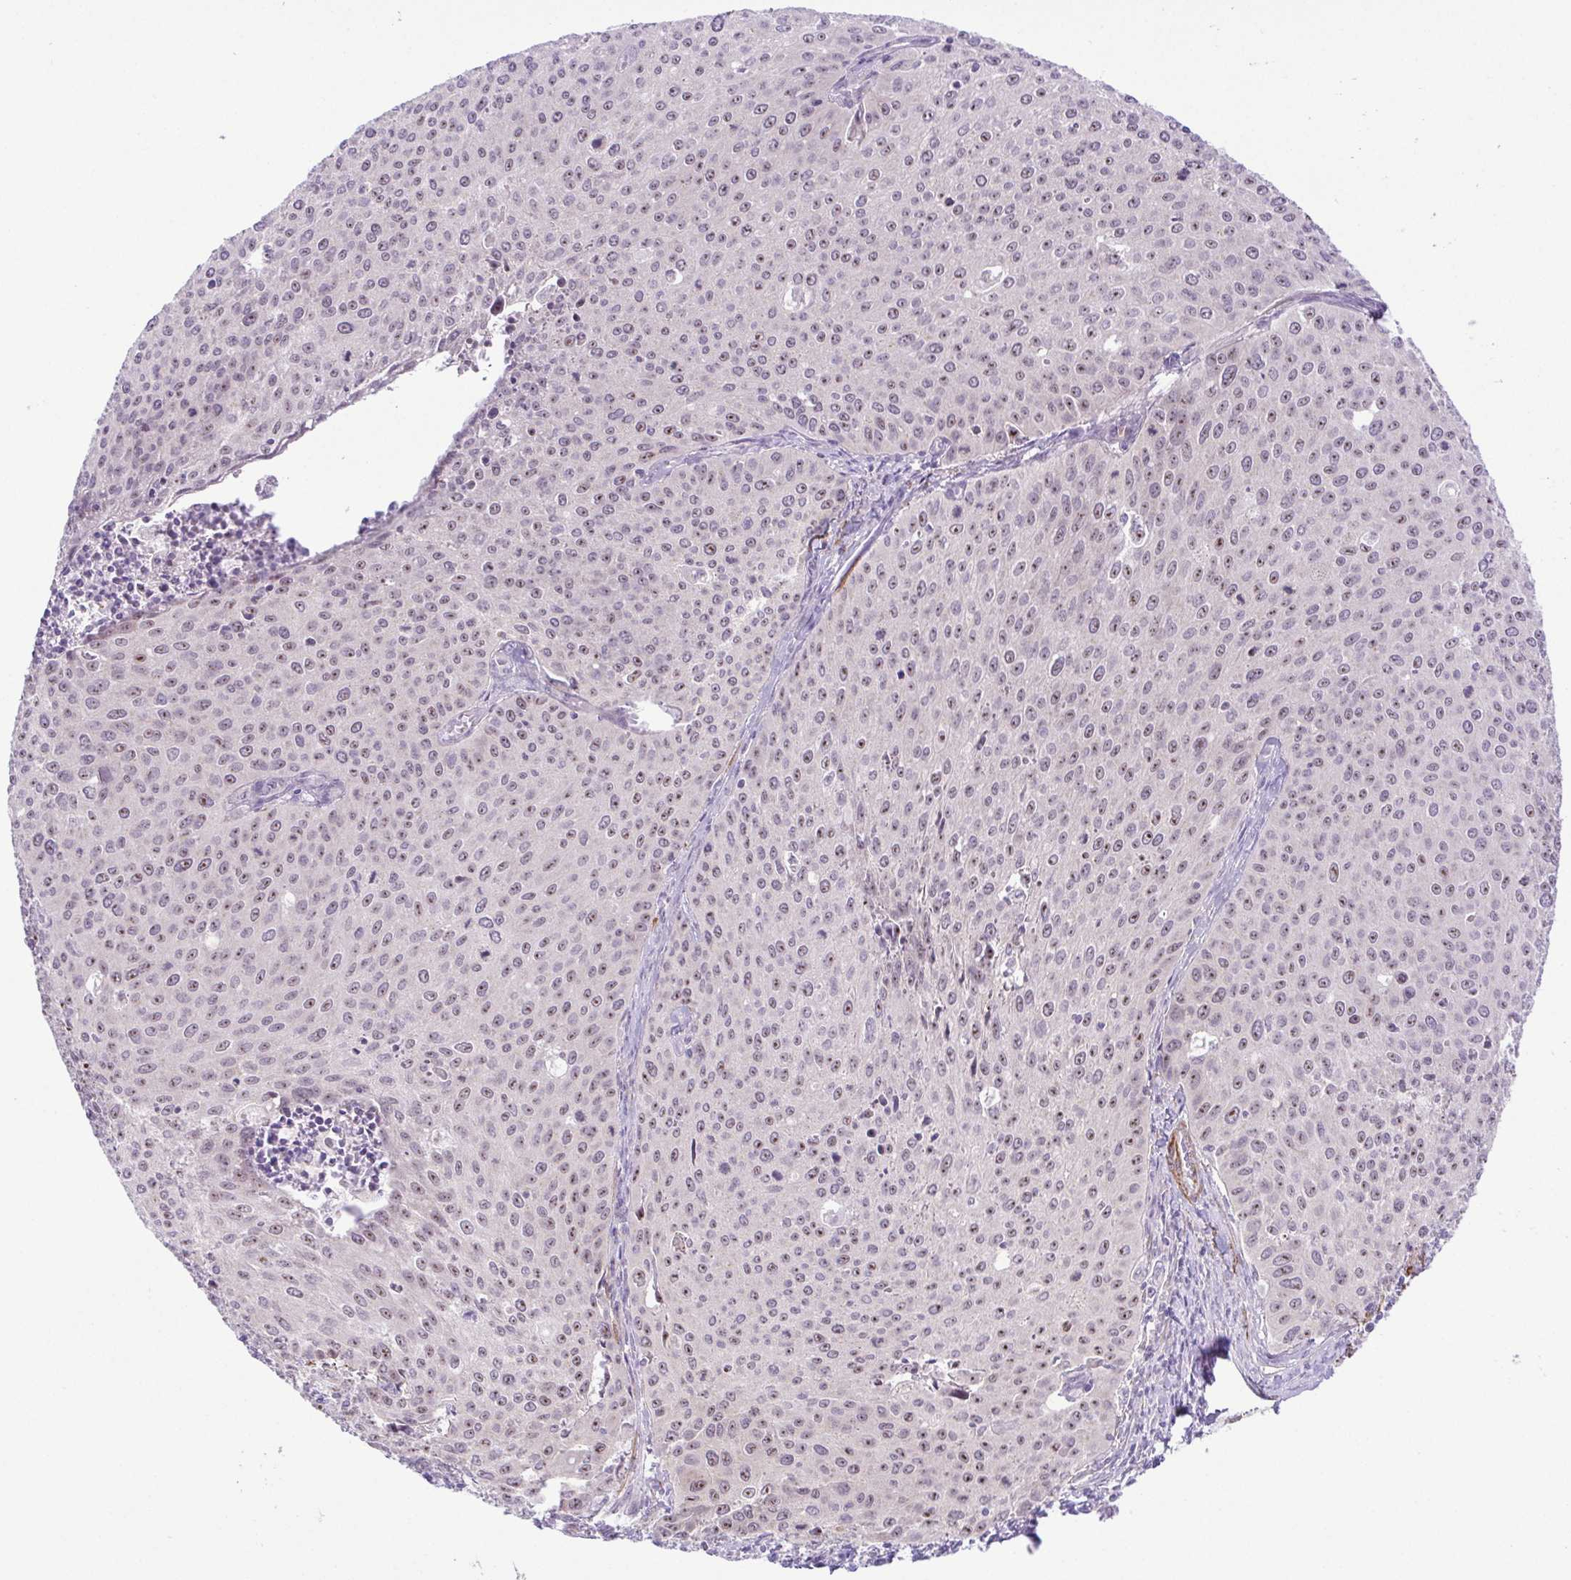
{"staining": {"intensity": "weak", "quantity": "25%-75%", "location": "nuclear"}, "tissue": "cervical cancer", "cell_type": "Tumor cells", "image_type": "cancer", "snomed": [{"axis": "morphology", "description": "Squamous cell carcinoma, NOS"}, {"axis": "topography", "description": "Cervix"}], "caption": "A micrograph of cervical squamous cell carcinoma stained for a protein displays weak nuclear brown staining in tumor cells. The staining was performed using DAB (3,3'-diaminobenzidine) to visualize the protein expression in brown, while the nuclei were stained in blue with hematoxylin (Magnification: 20x).", "gene": "RSL24D1", "patient": {"sex": "female", "age": 38}}